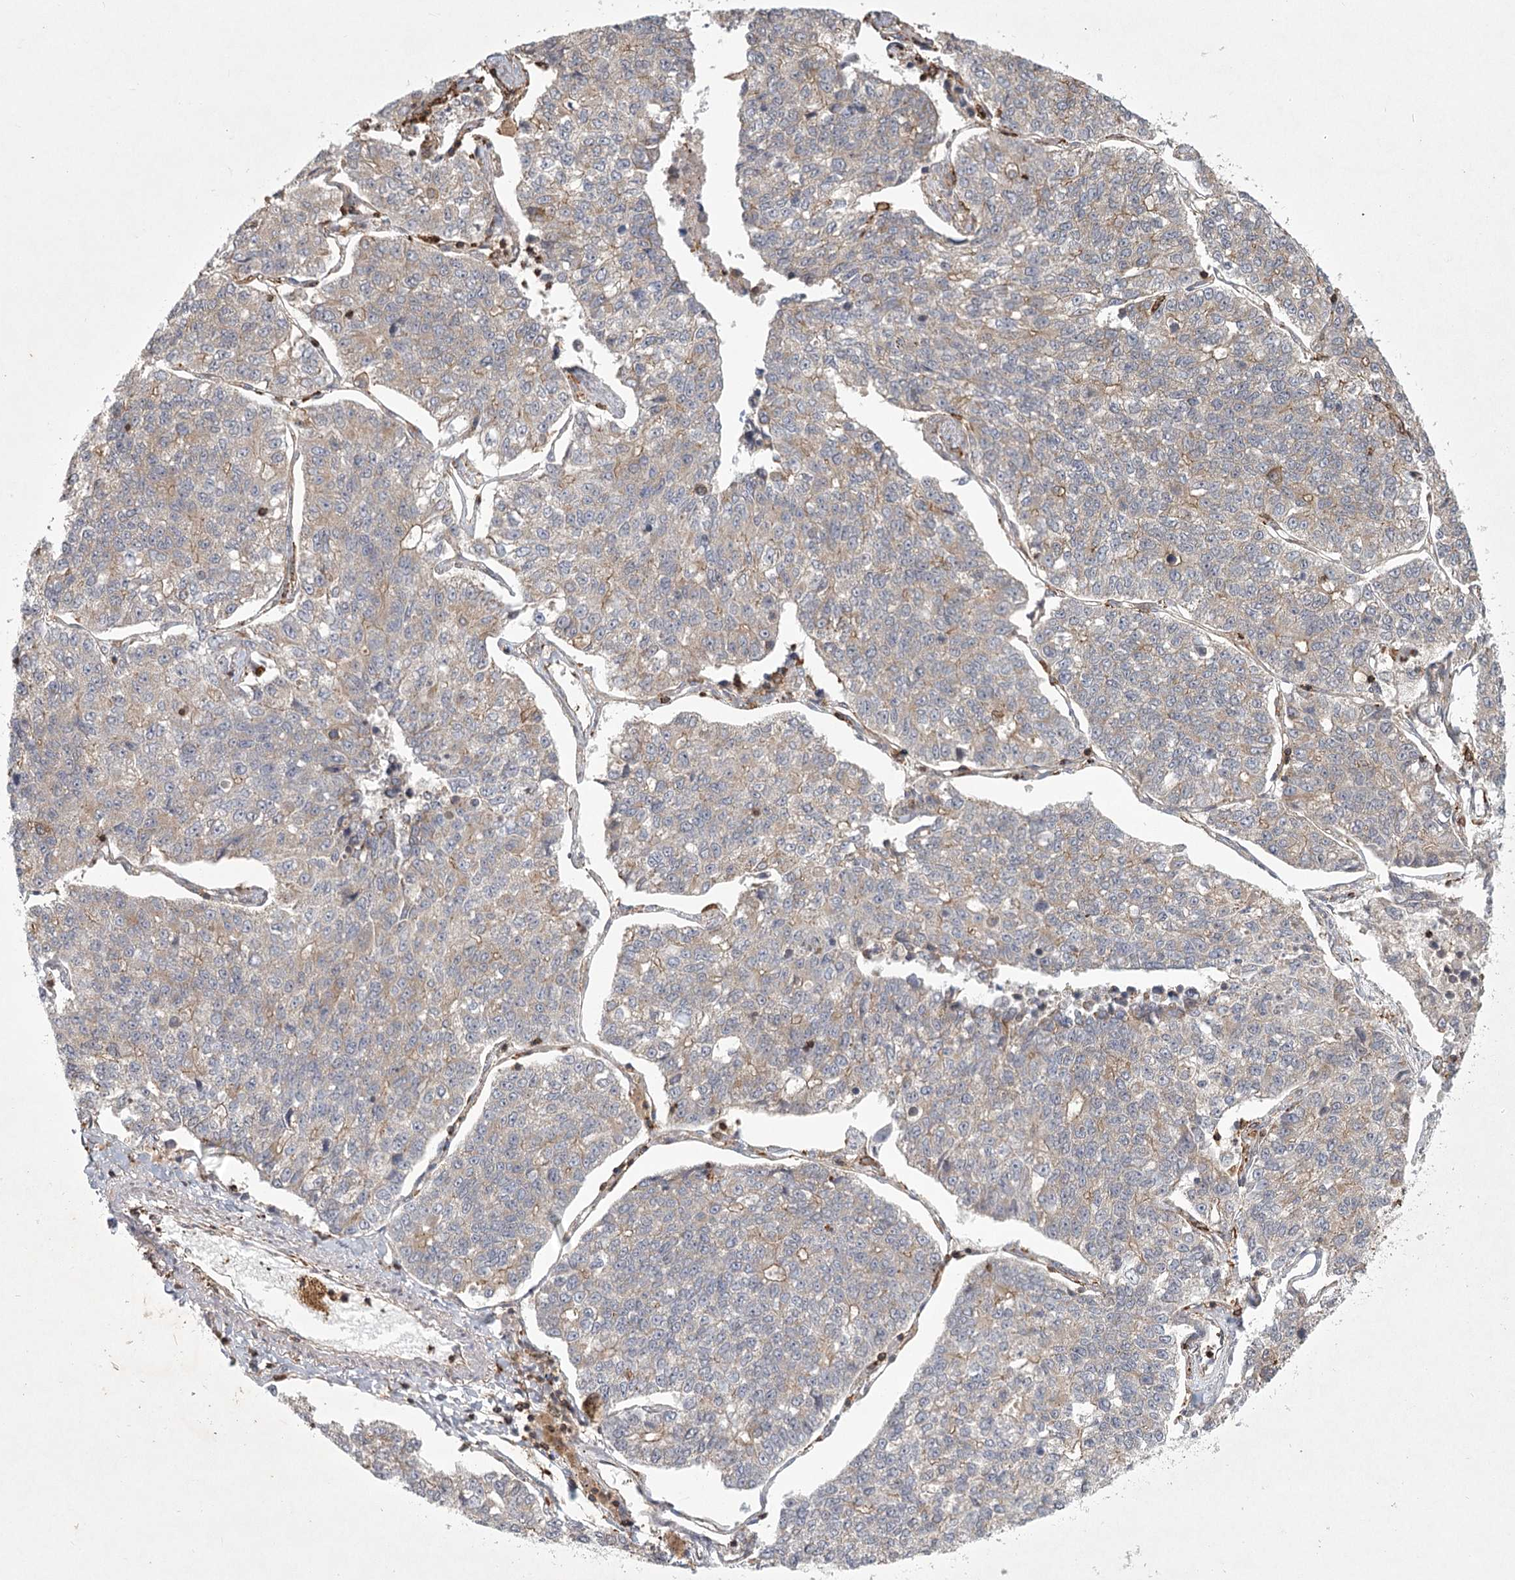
{"staining": {"intensity": "weak", "quantity": "<25%", "location": "cytoplasmic/membranous"}, "tissue": "lung cancer", "cell_type": "Tumor cells", "image_type": "cancer", "snomed": [{"axis": "morphology", "description": "Adenocarcinoma, NOS"}, {"axis": "topography", "description": "Lung"}], "caption": "IHC photomicrograph of neoplastic tissue: lung adenocarcinoma stained with DAB demonstrates no significant protein expression in tumor cells.", "gene": "MEPE", "patient": {"sex": "male", "age": 49}}